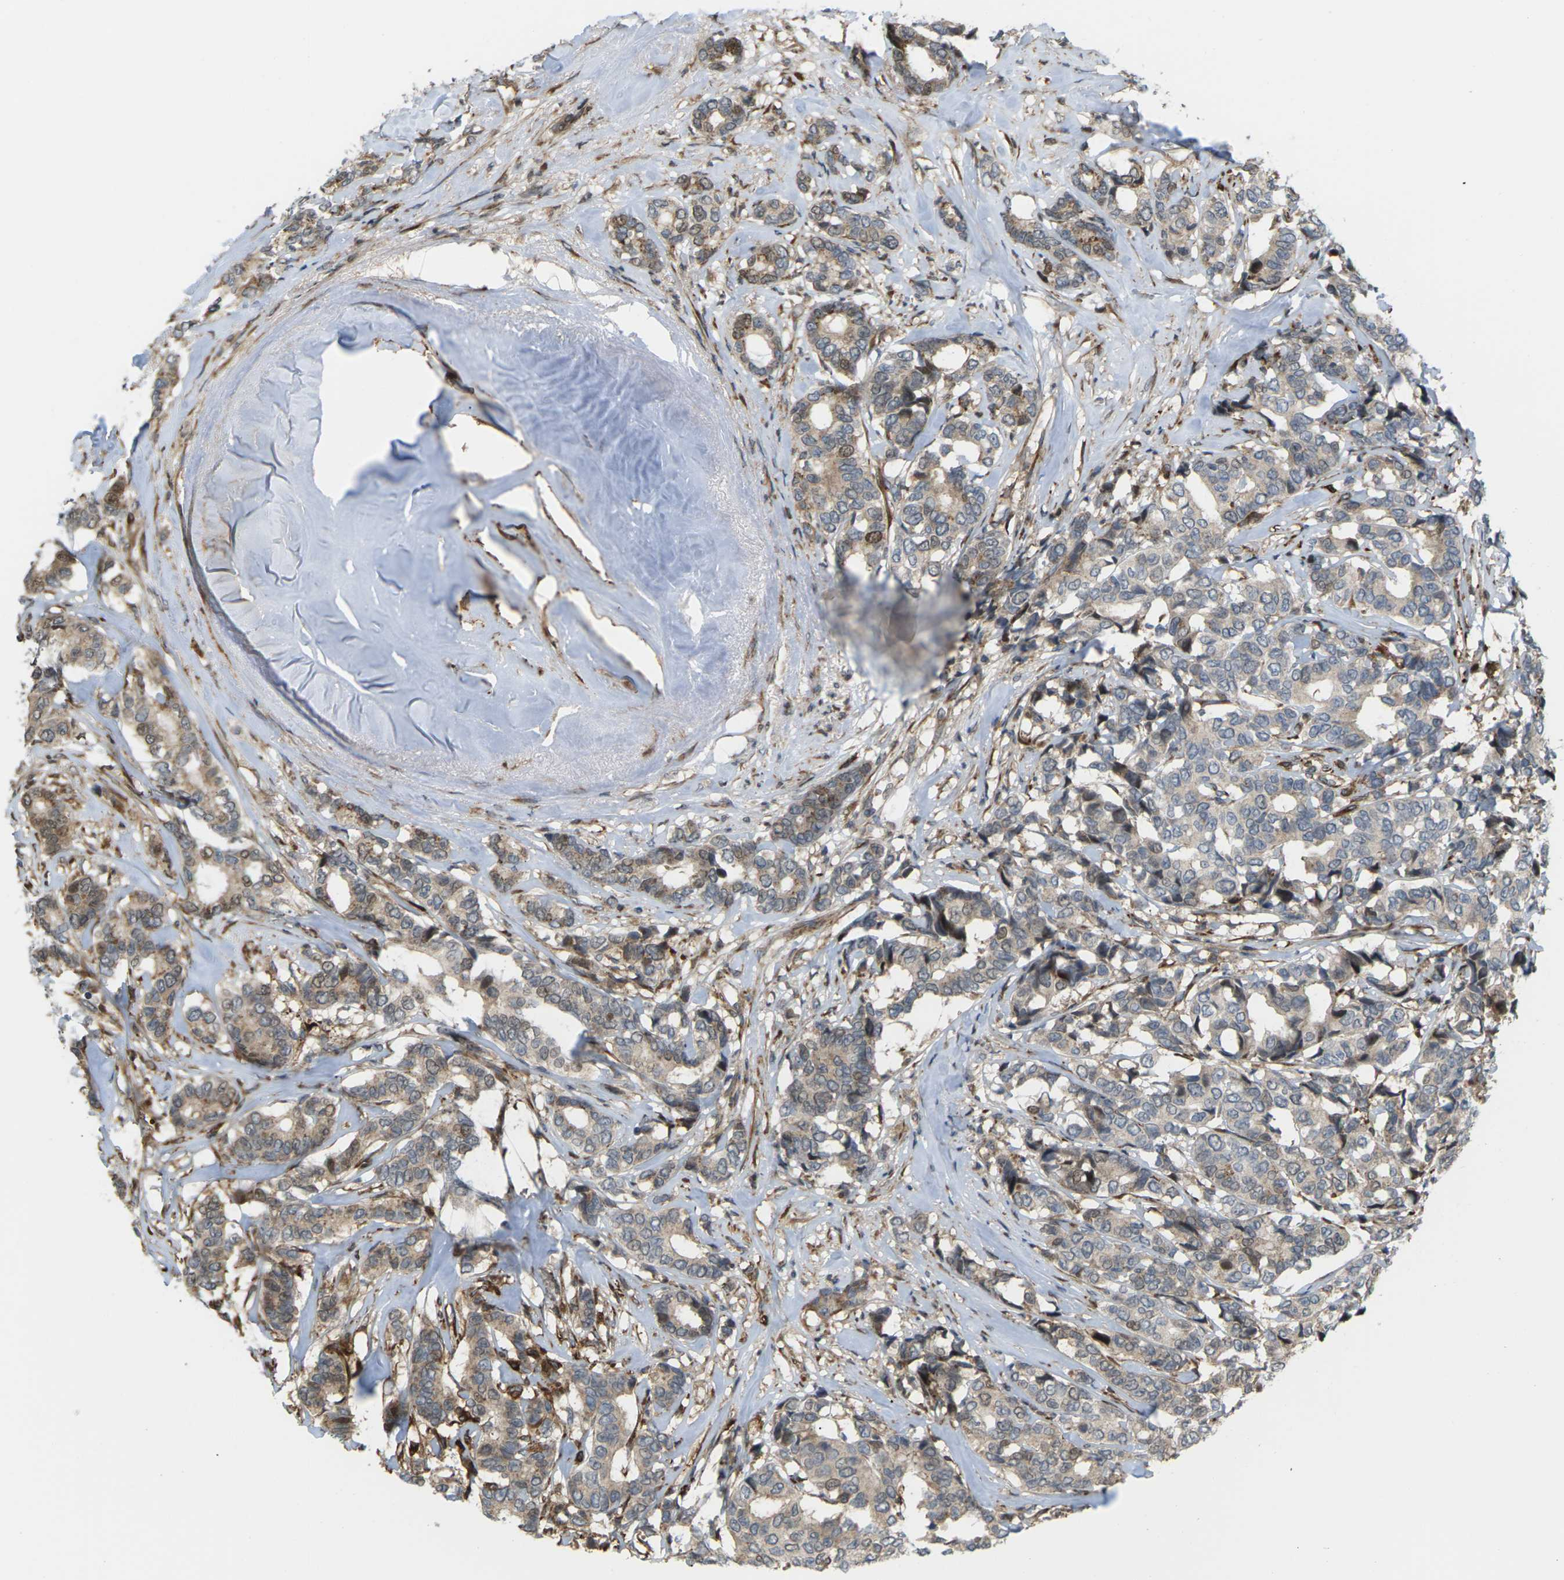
{"staining": {"intensity": "moderate", "quantity": ">75%", "location": "cytoplasmic/membranous,nuclear"}, "tissue": "breast cancer", "cell_type": "Tumor cells", "image_type": "cancer", "snomed": [{"axis": "morphology", "description": "Duct carcinoma"}, {"axis": "topography", "description": "Breast"}], "caption": "Immunohistochemistry image of neoplastic tissue: human breast intraductal carcinoma stained using immunohistochemistry (IHC) reveals medium levels of moderate protein expression localized specifically in the cytoplasmic/membranous and nuclear of tumor cells, appearing as a cytoplasmic/membranous and nuclear brown color.", "gene": "ROBO1", "patient": {"sex": "female", "age": 87}}